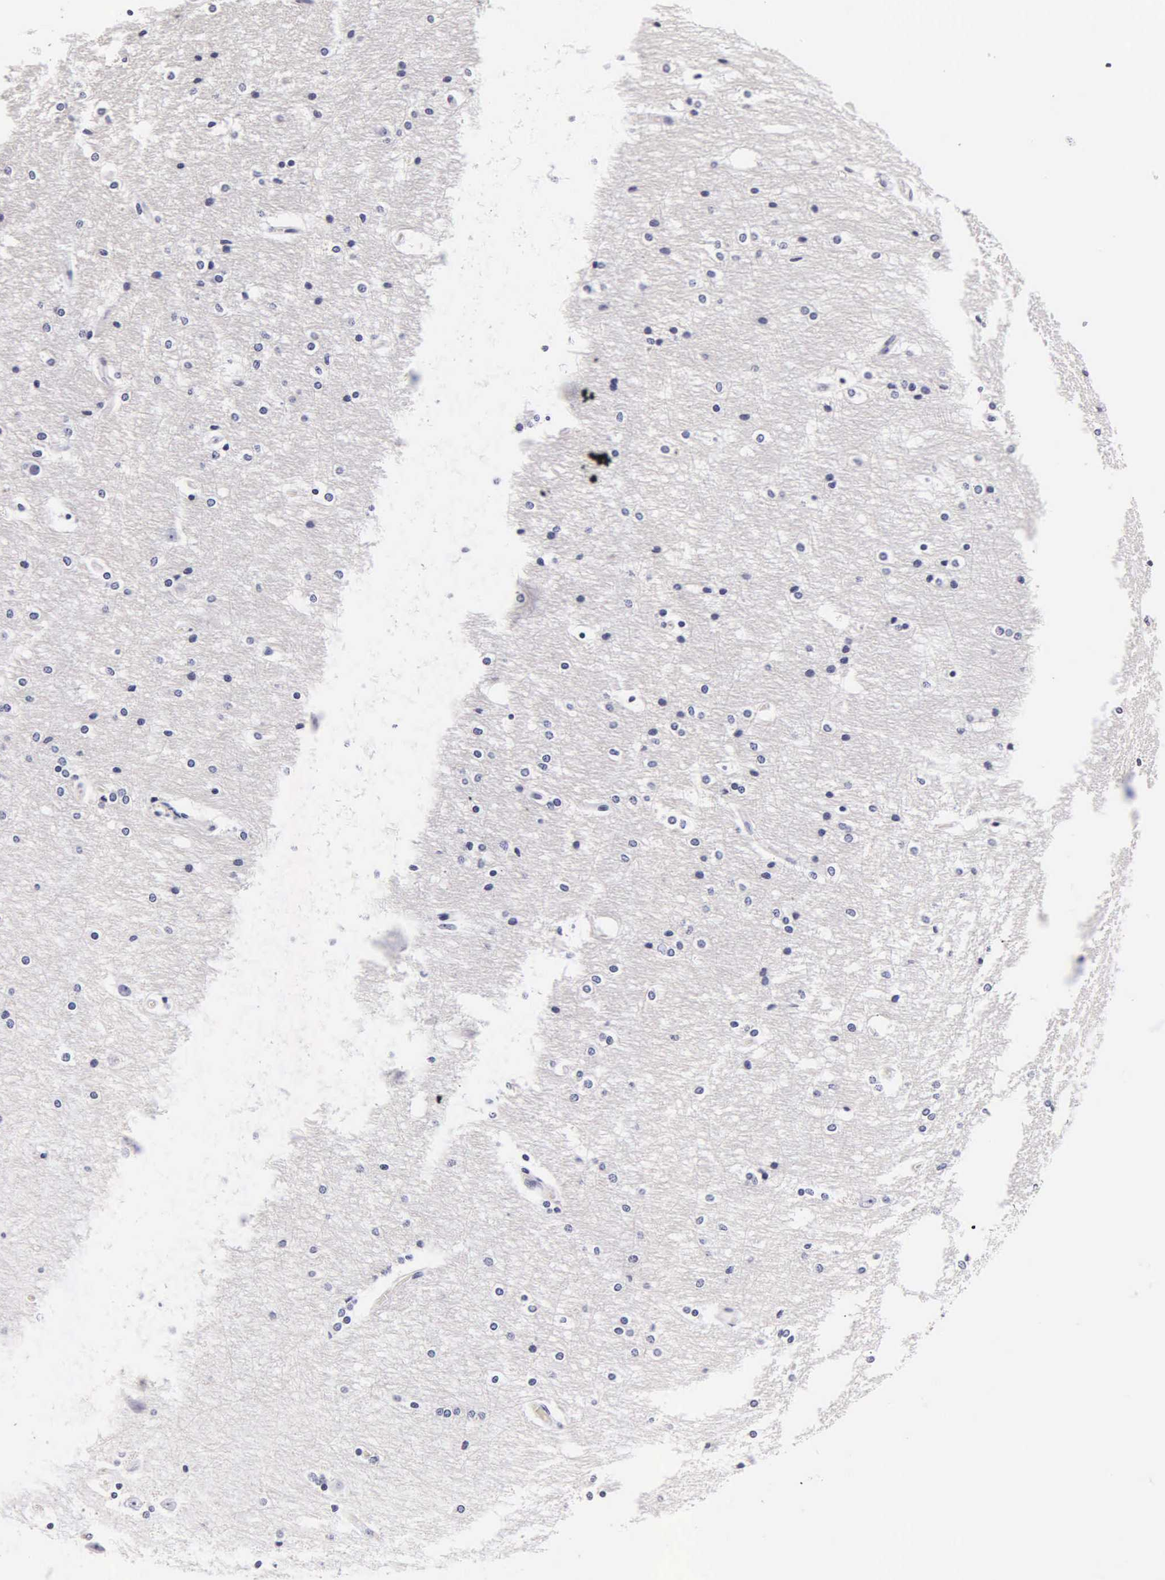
{"staining": {"intensity": "negative", "quantity": "none", "location": "none"}, "tissue": "hippocampus", "cell_type": "Glial cells", "image_type": "normal", "snomed": [{"axis": "morphology", "description": "Normal tissue, NOS"}, {"axis": "topography", "description": "Hippocampus"}], "caption": "Benign hippocampus was stained to show a protein in brown. There is no significant positivity in glial cells. (DAB (3,3'-diaminobenzidine) immunohistochemistry, high magnification).", "gene": "CGB3", "patient": {"sex": "female", "age": 19}}